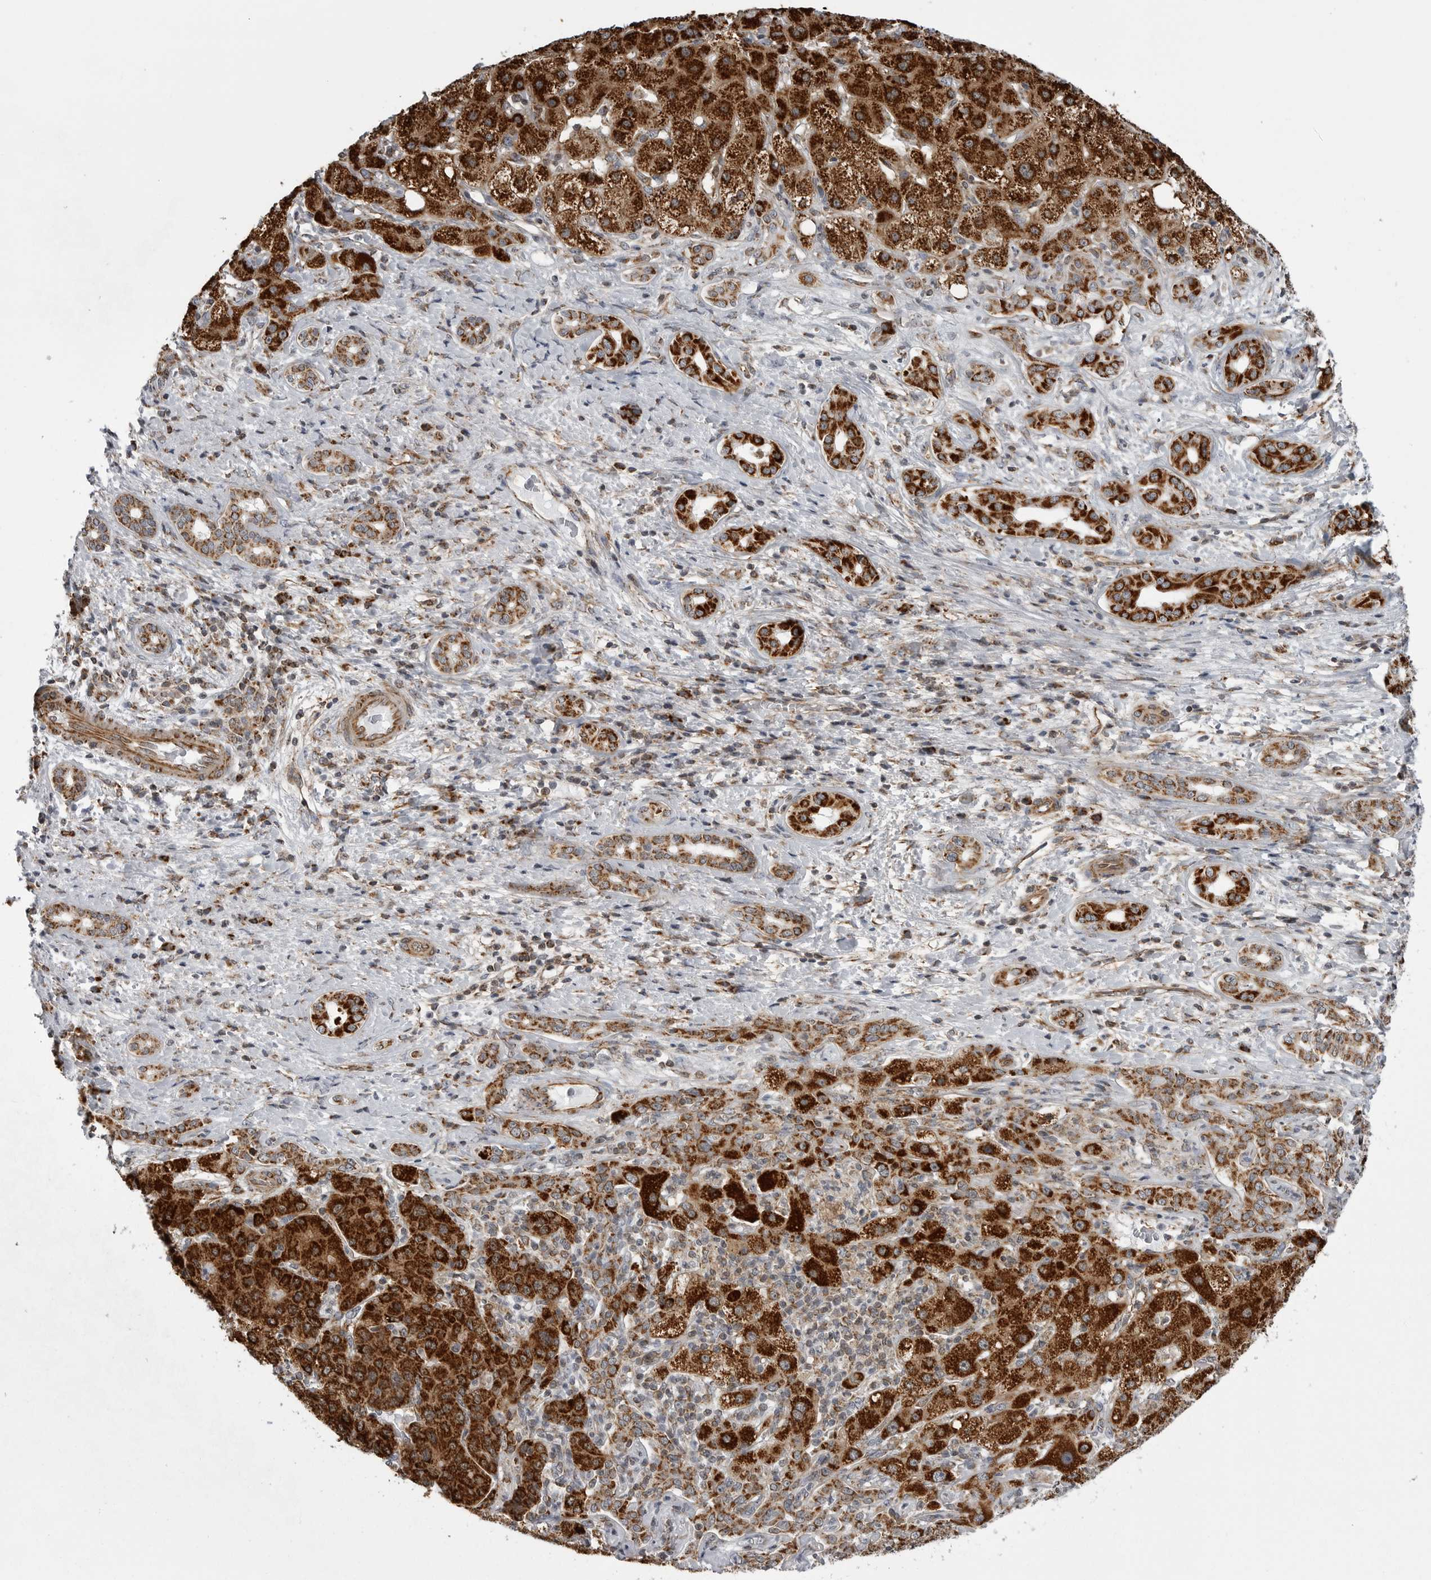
{"staining": {"intensity": "strong", "quantity": ">75%", "location": "cytoplasmic/membranous"}, "tissue": "liver cancer", "cell_type": "Tumor cells", "image_type": "cancer", "snomed": [{"axis": "morphology", "description": "Carcinoma, Hepatocellular, NOS"}, {"axis": "topography", "description": "Liver"}], "caption": "There is high levels of strong cytoplasmic/membranous staining in tumor cells of liver cancer, as demonstrated by immunohistochemical staining (brown color).", "gene": "FH", "patient": {"sex": "male", "age": 65}}